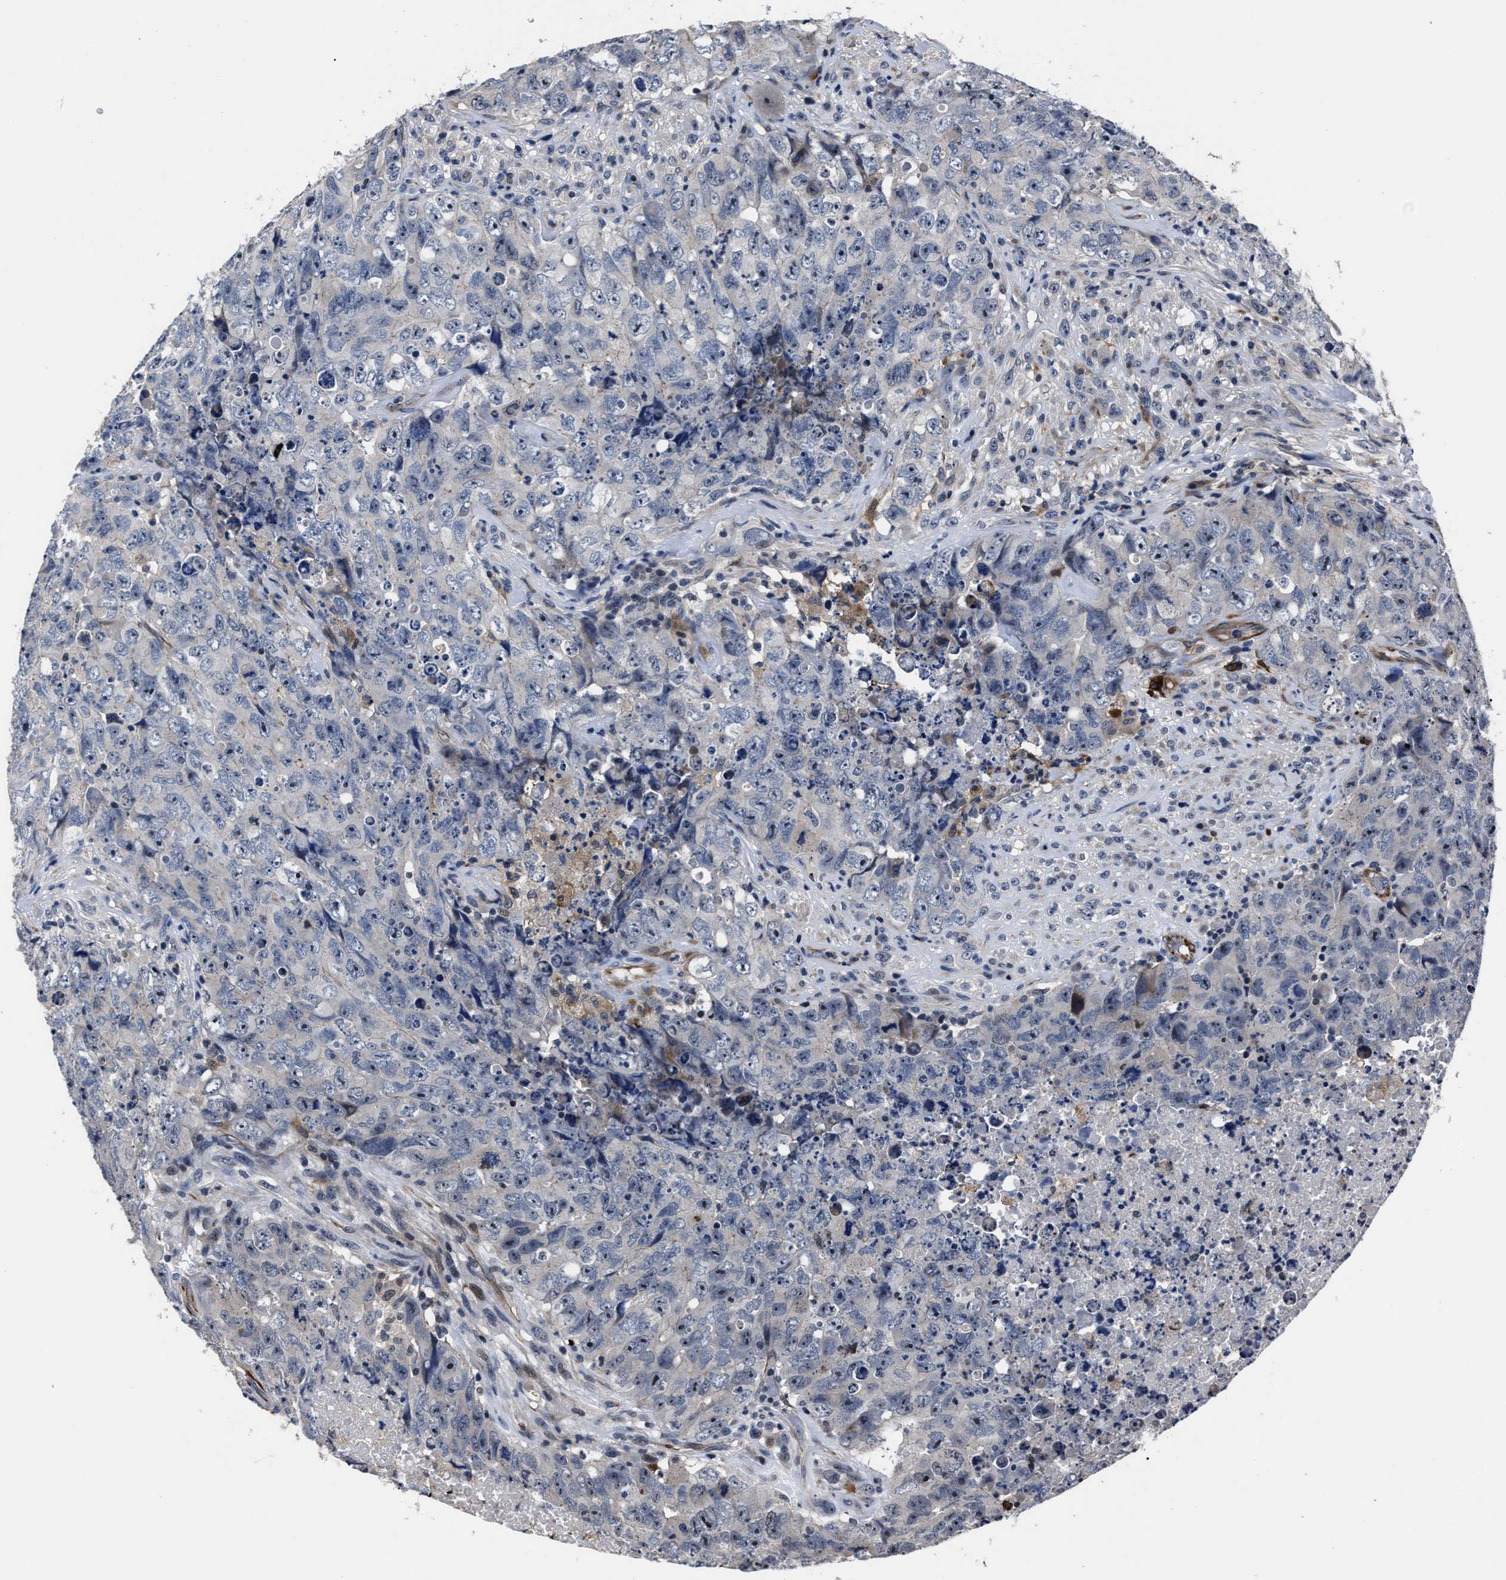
{"staining": {"intensity": "negative", "quantity": "none", "location": "none"}, "tissue": "testis cancer", "cell_type": "Tumor cells", "image_type": "cancer", "snomed": [{"axis": "morphology", "description": "Carcinoma, Embryonal, NOS"}, {"axis": "topography", "description": "Testis"}], "caption": "High magnification brightfield microscopy of testis cancer (embryonal carcinoma) stained with DAB (brown) and counterstained with hematoxylin (blue): tumor cells show no significant expression.", "gene": "RSBN1L", "patient": {"sex": "male", "age": 32}}